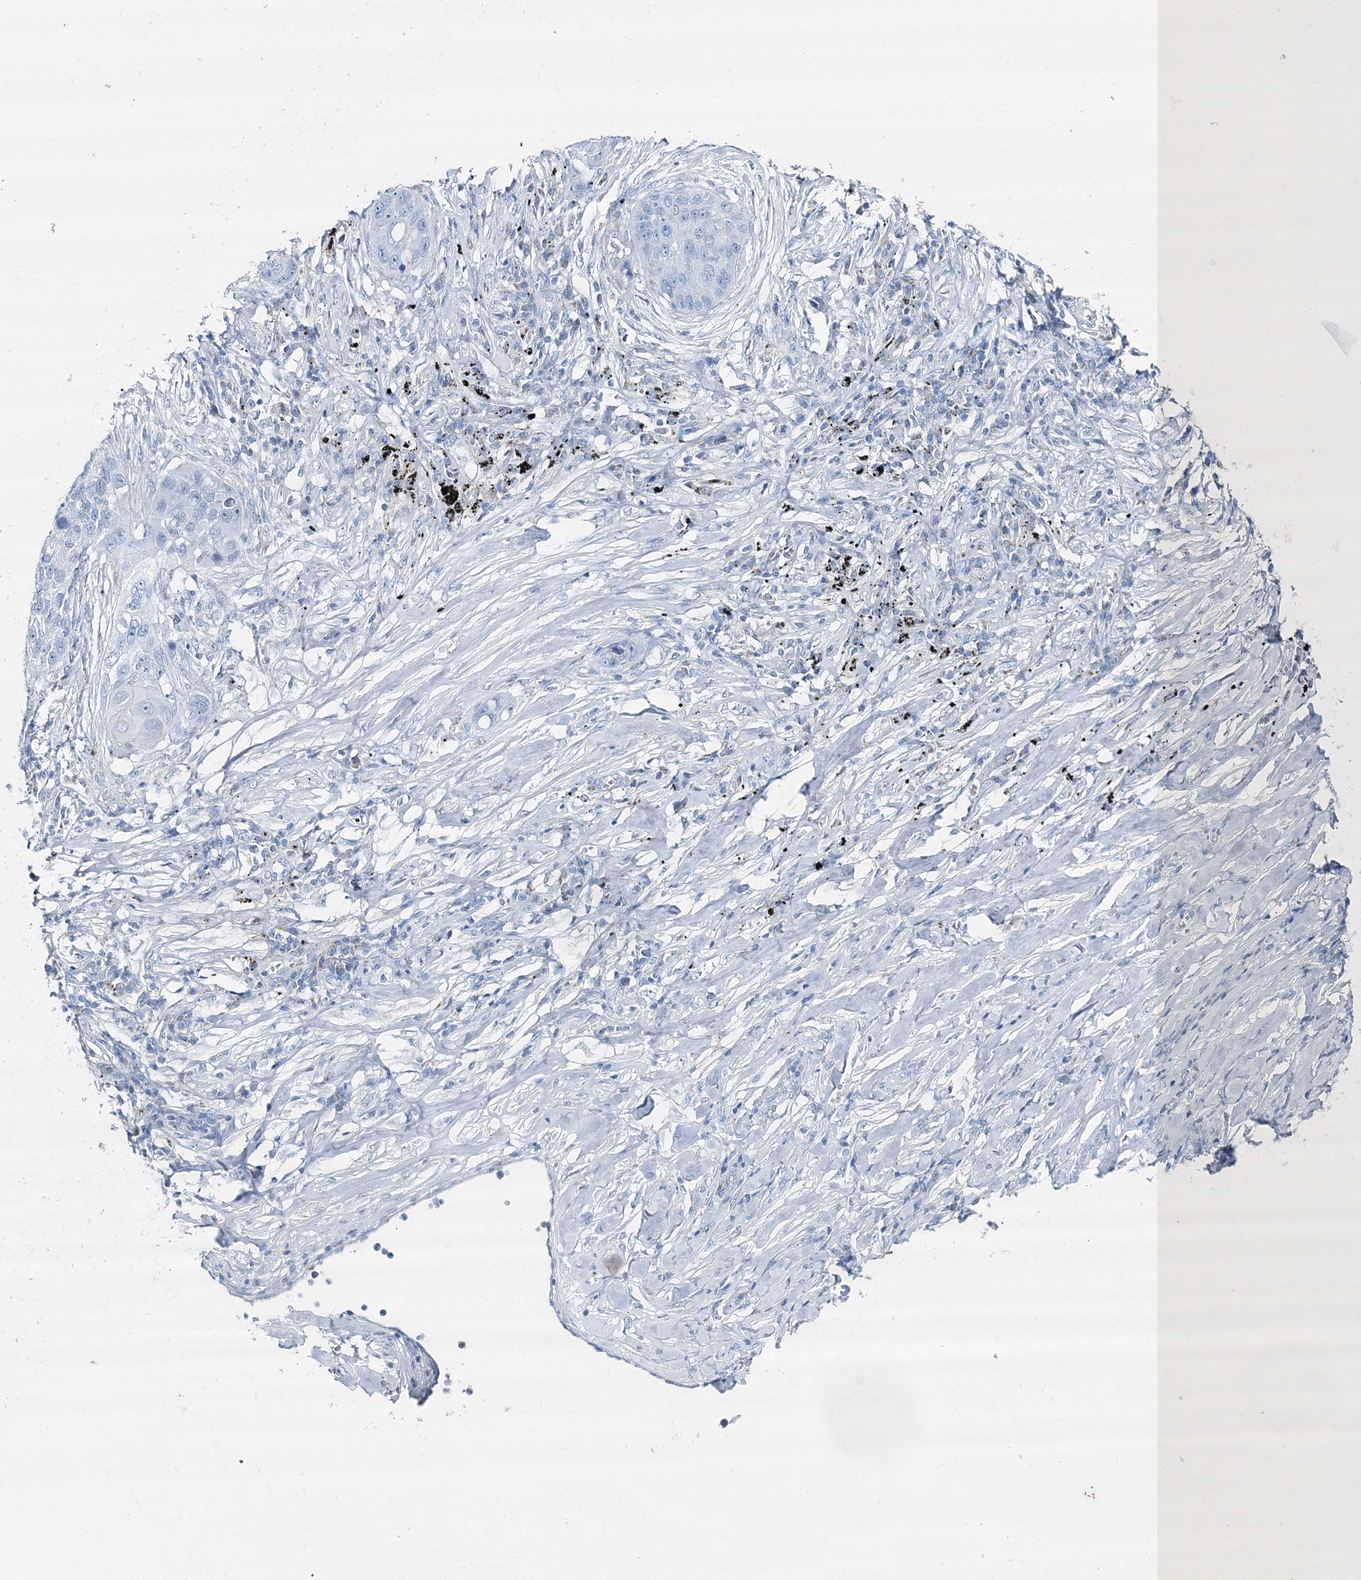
{"staining": {"intensity": "negative", "quantity": "none", "location": "none"}, "tissue": "lung cancer", "cell_type": "Tumor cells", "image_type": "cancer", "snomed": [{"axis": "morphology", "description": "Squamous cell carcinoma, NOS"}, {"axis": "topography", "description": "Lung"}], "caption": "Human squamous cell carcinoma (lung) stained for a protein using immunohistochemistry (IHC) shows no positivity in tumor cells.", "gene": "GABARAPL2", "patient": {"sex": "female", "age": 63}}